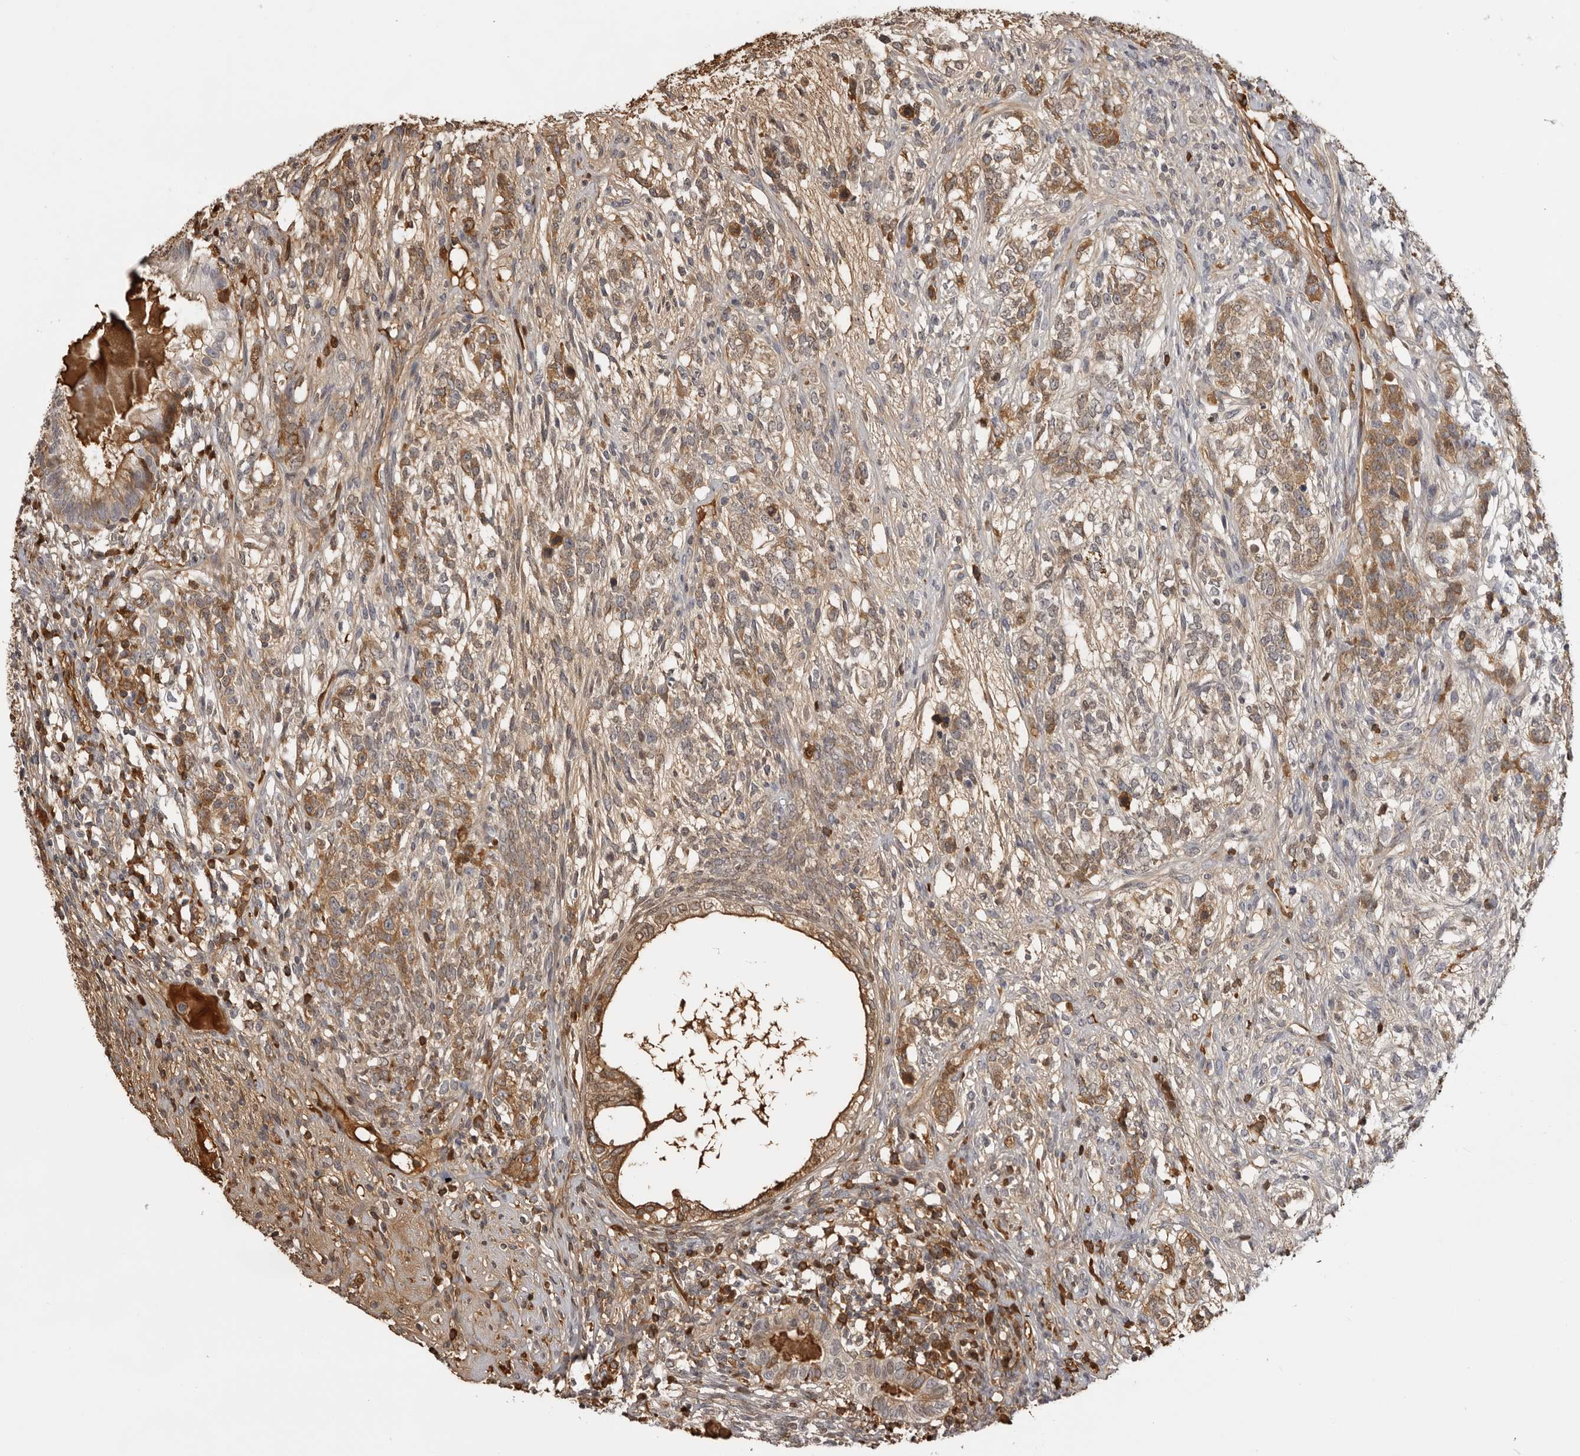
{"staining": {"intensity": "moderate", "quantity": "25%-75%", "location": "cytoplasmic/membranous"}, "tissue": "testis cancer", "cell_type": "Tumor cells", "image_type": "cancer", "snomed": [{"axis": "morphology", "description": "Seminoma, NOS"}, {"axis": "morphology", "description": "Carcinoma, Embryonal, NOS"}, {"axis": "topography", "description": "Testis"}], "caption": "A brown stain shows moderate cytoplasmic/membranous positivity of a protein in human embryonal carcinoma (testis) tumor cells.", "gene": "PLEKHF2", "patient": {"sex": "male", "age": 28}}